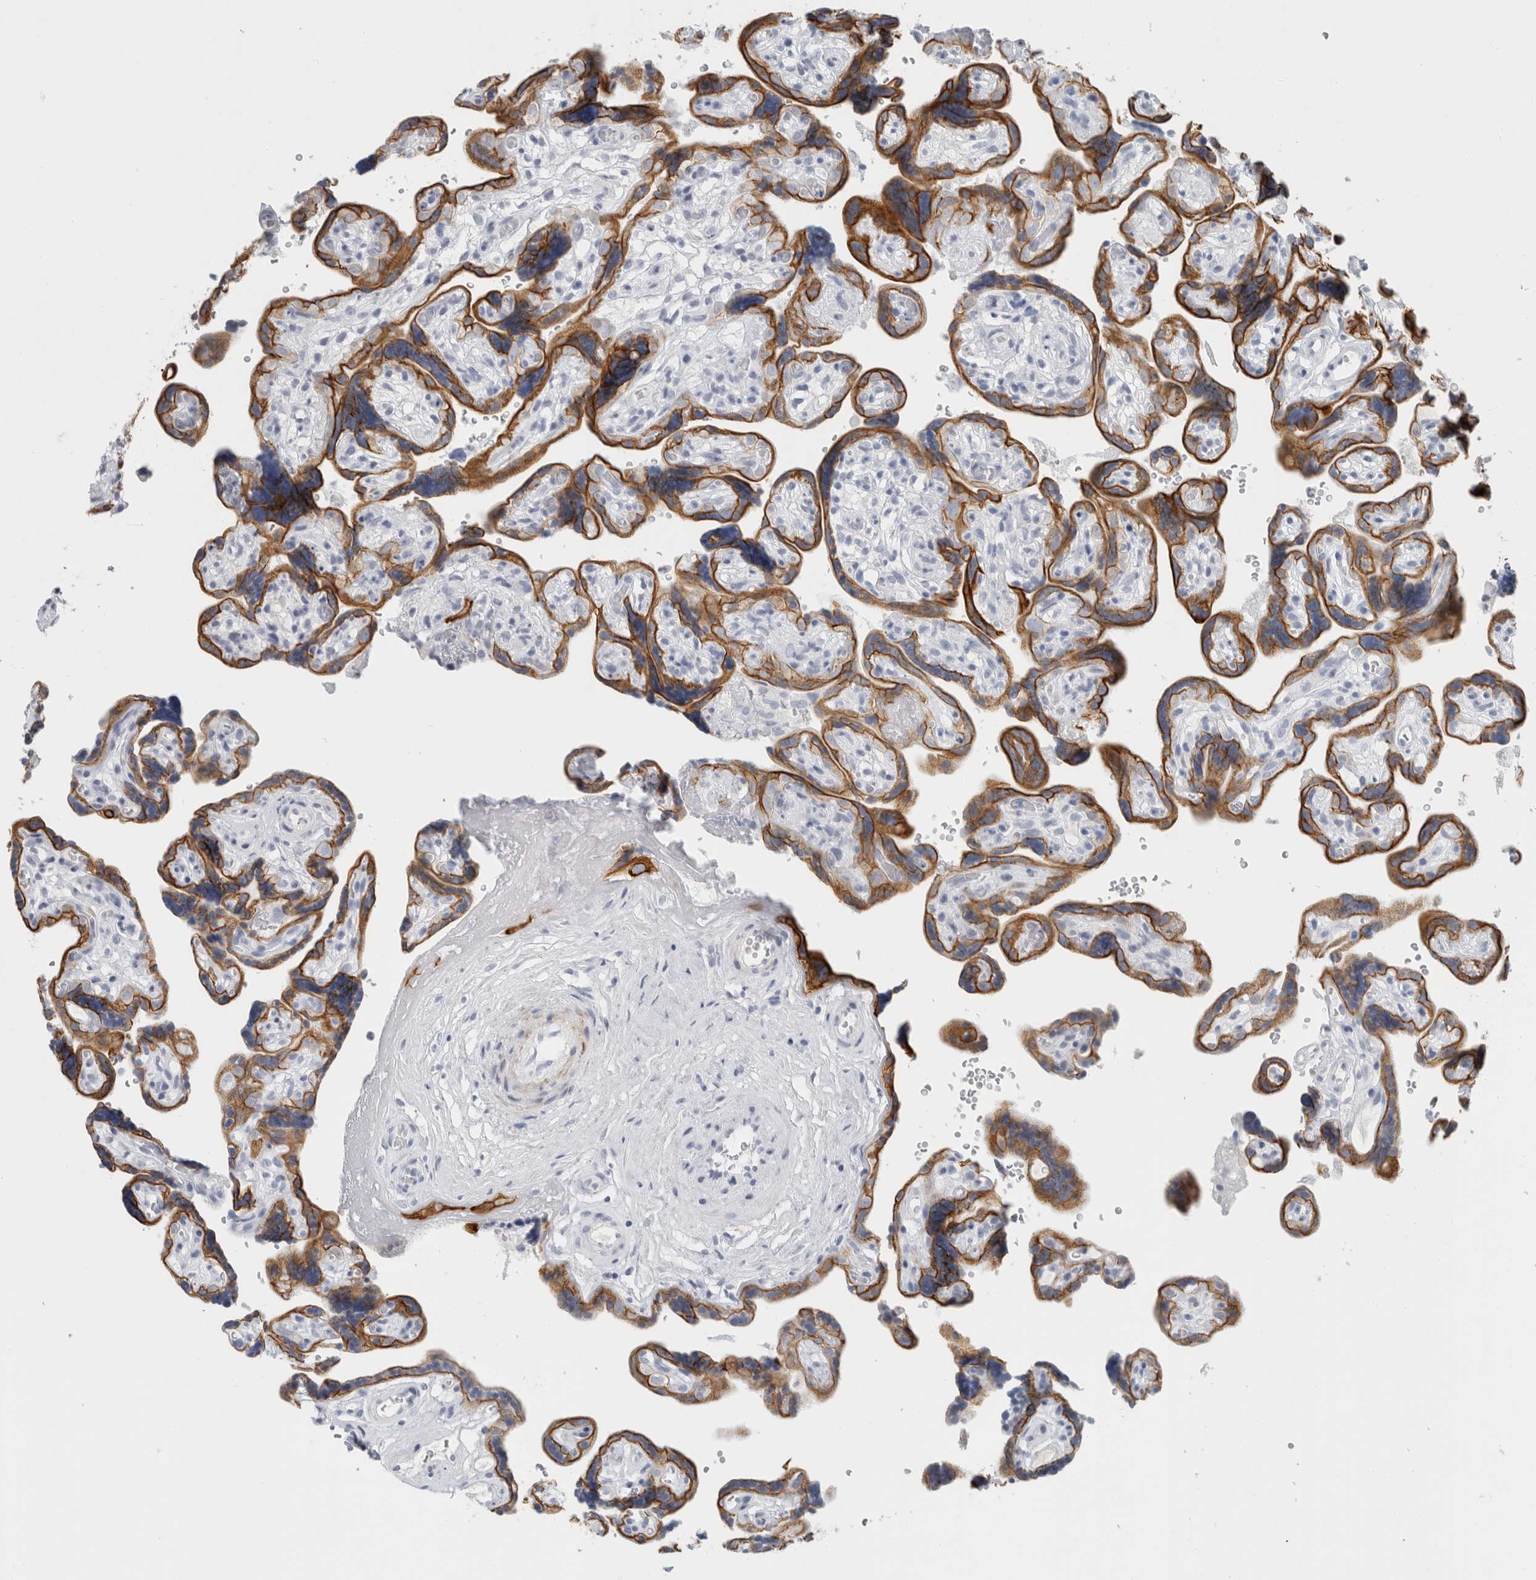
{"staining": {"intensity": "strong", "quantity": ">75%", "location": "cytoplasmic/membranous"}, "tissue": "placenta", "cell_type": "Decidual cells", "image_type": "normal", "snomed": [{"axis": "morphology", "description": "Normal tissue, NOS"}, {"axis": "topography", "description": "Placenta"}], "caption": "Immunohistochemistry (IHC) image of benign human placenta stained for a protein (brown), which exhibits high levels of strong cytoplasmic/membranous staining in about >75% of decidual cells.", "gene": "SLC28A3", "patient": {"sex": "female", "age": 30}}